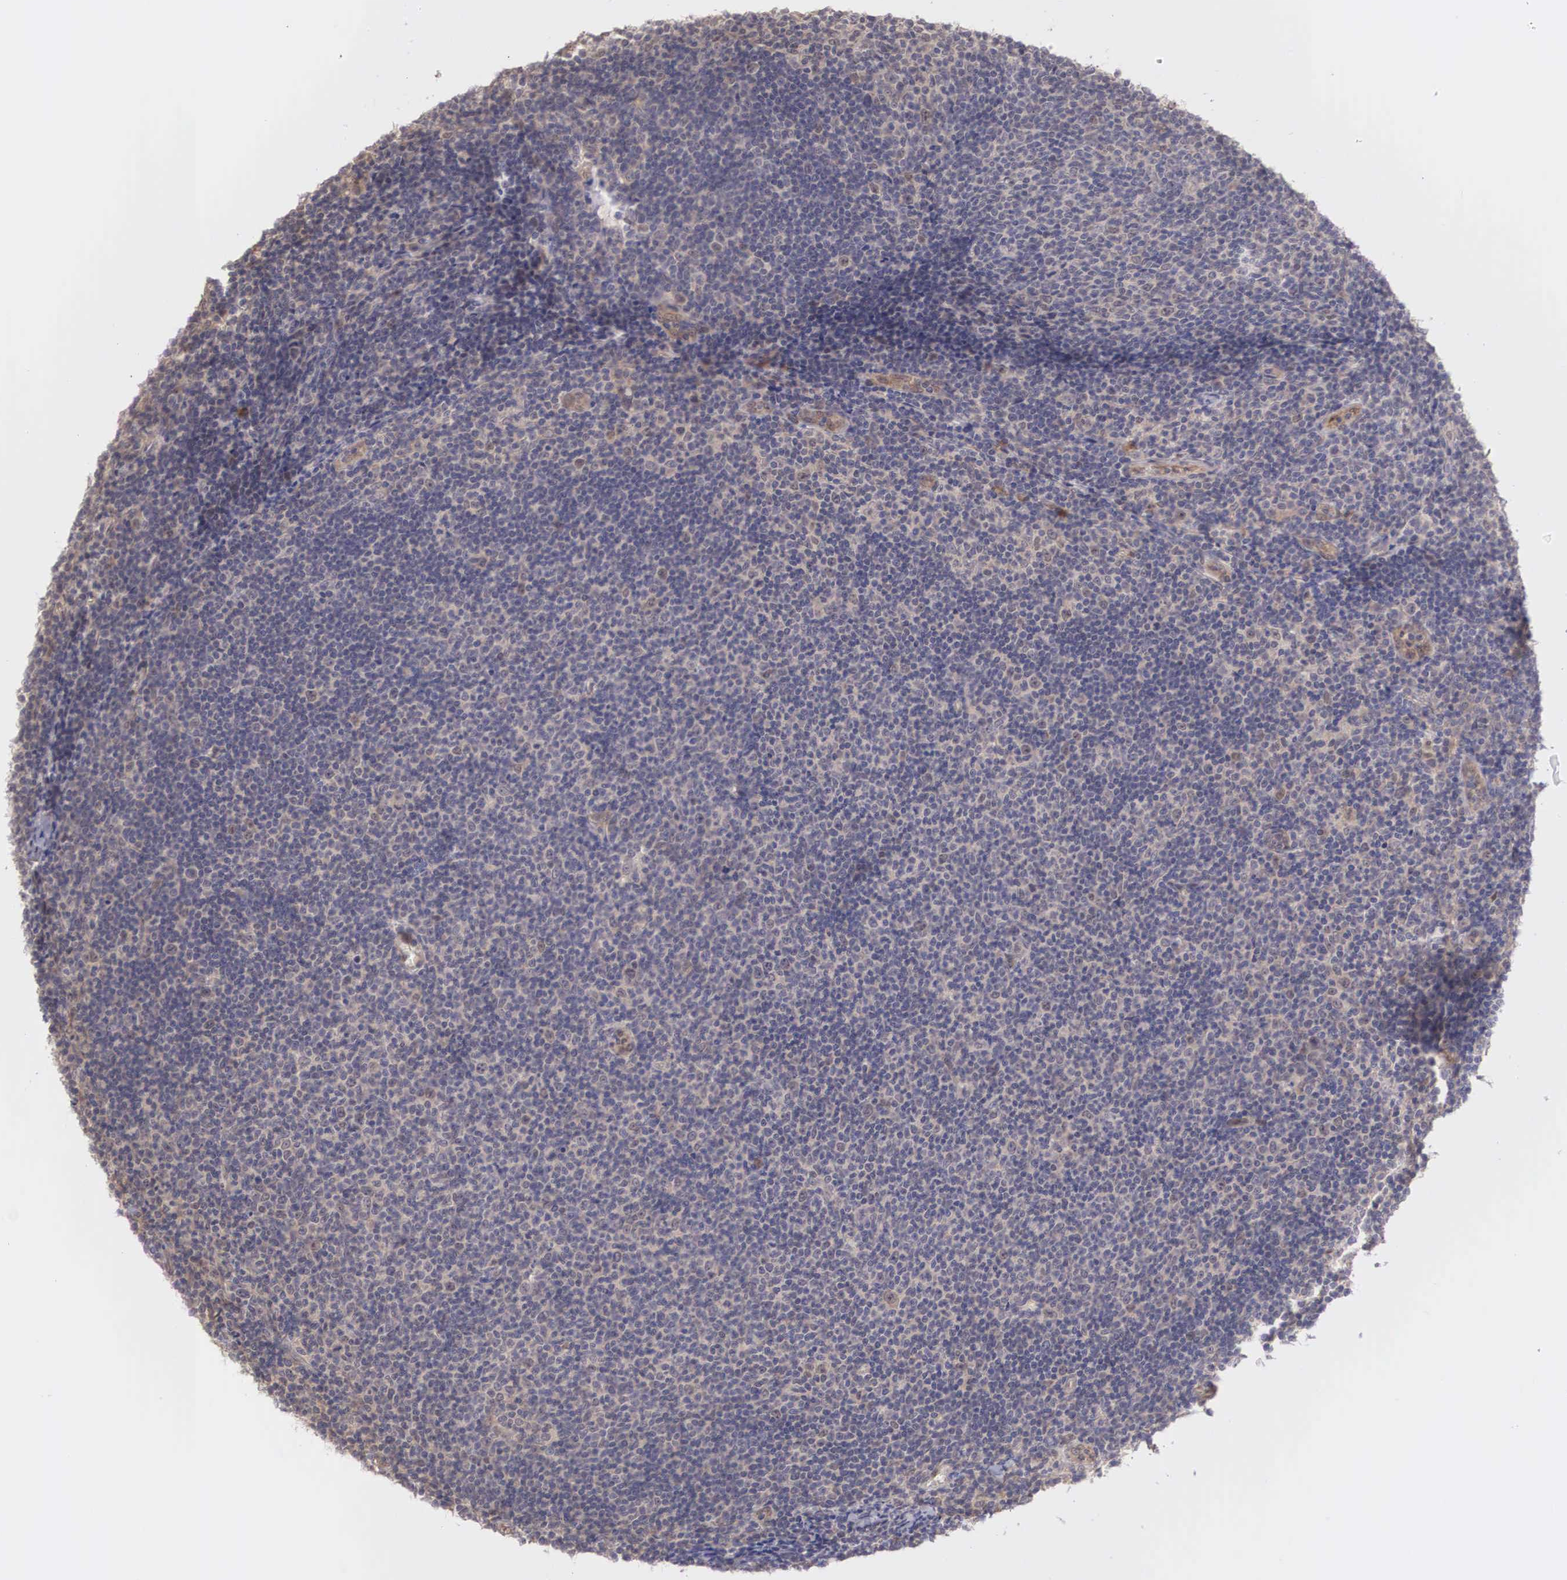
{"staining": {"intensity": "weak", "quantity": "25%-75%", "location": "cytoplasmic/membranous"}, "tissue": "lymphoma", "cell_type": "Tumor cells", "image_type": "cancer", "snomed": [{"axis": "morphology", "description": "Malignant lymphoma, non-Hodgkin's type, Low grade"}, {"axis": "topography", "description": "Lymph node"}], "caption": "Immunohistochemical staining of lymphoma exhibits low levels of weak cytoplasmic/membranous protein expression in about 25%-75% of tumor cells.", "gene": "DNAJB7", "patient": {"sex": "male", "age": 49}}